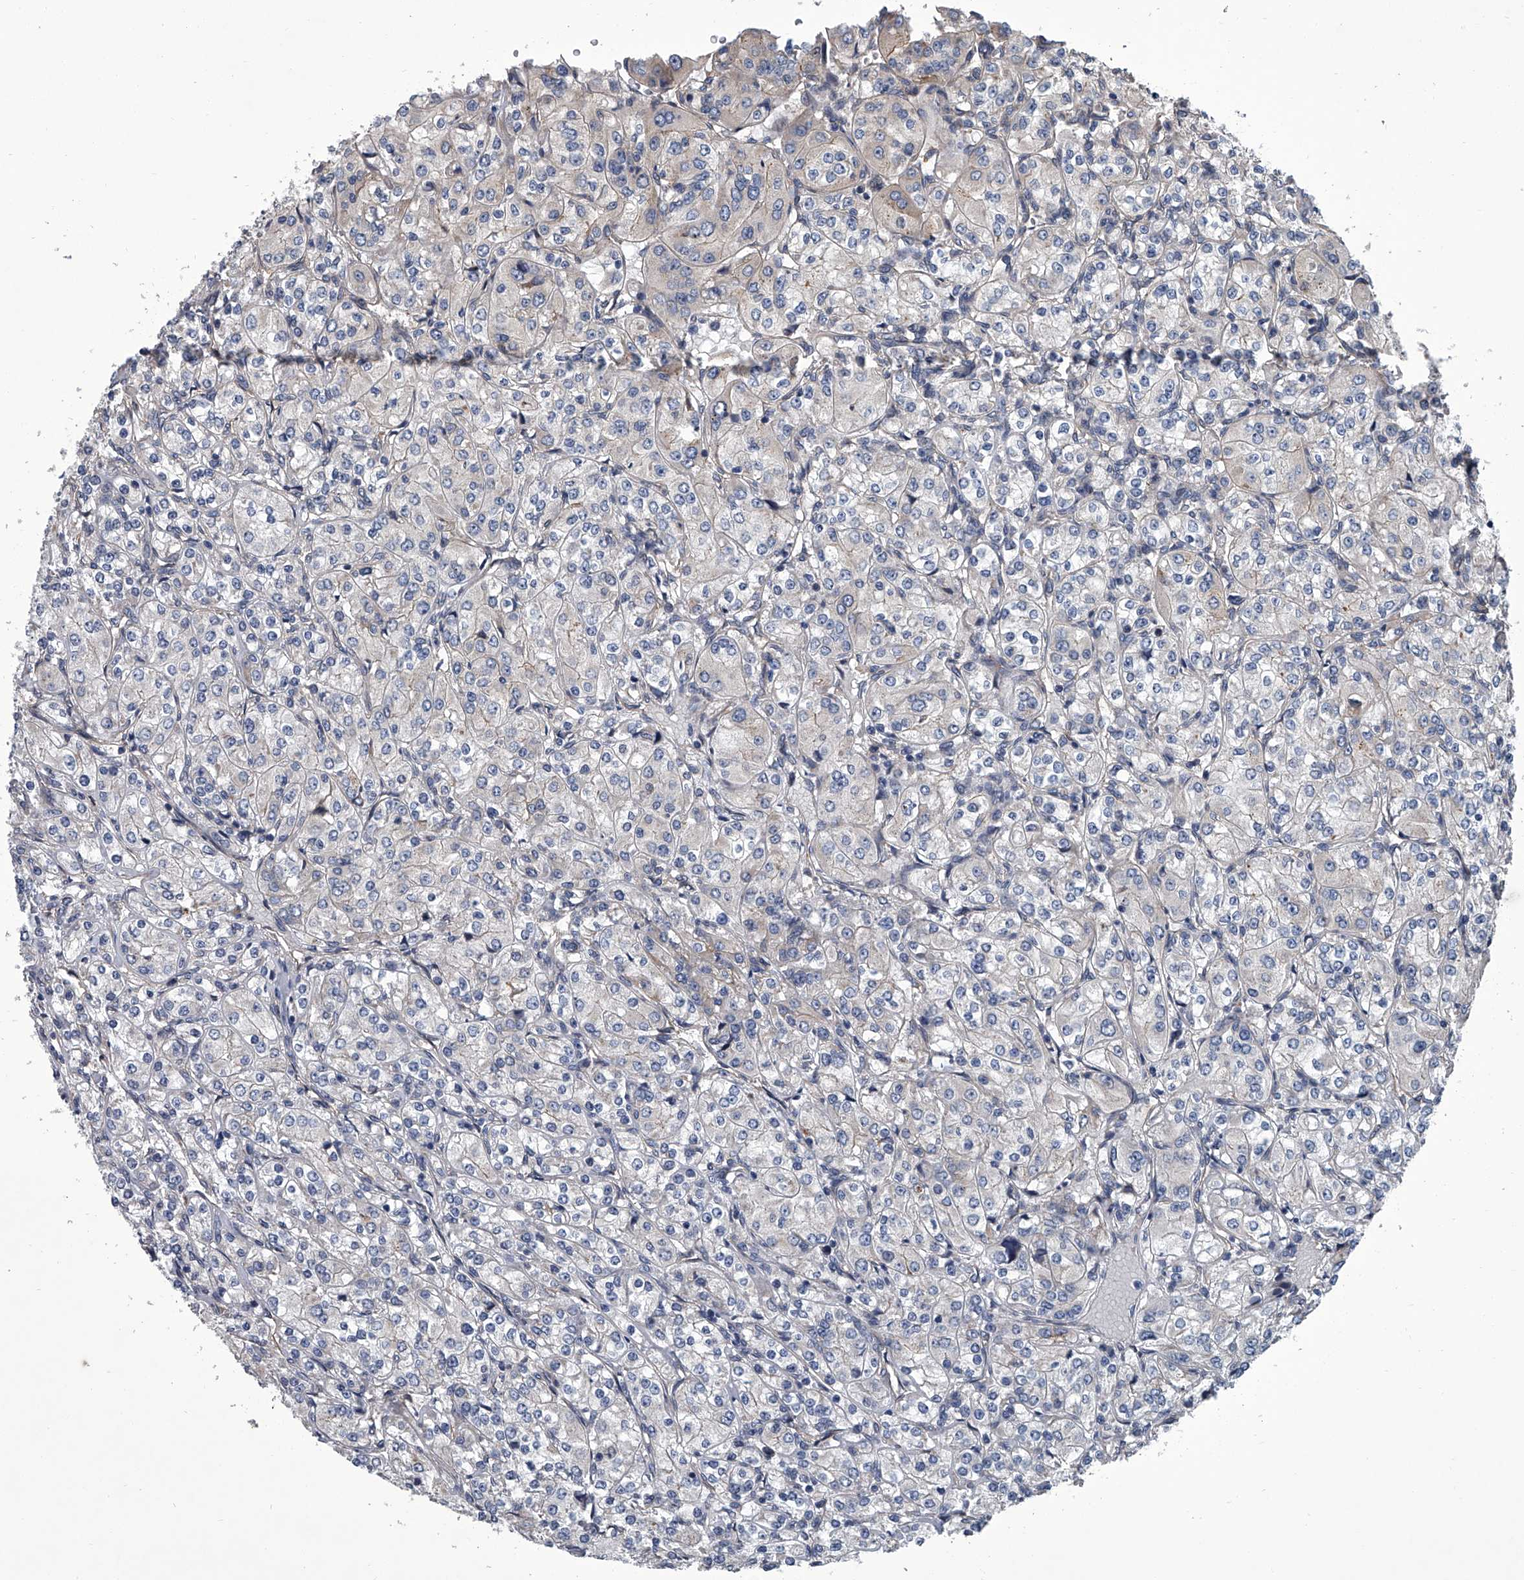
{"staining": {"intensity": "negative", "quantity": "none", "location": "none"}, "tissue": "renal cancer", "cell_type": "Tumor cells", "image_type": "cancer", "snomed": [{"axis": "morphology", "description": "Adenocarcinoma, NOS"}, {"axis": "topography", "description": "Kidney"}], "caption": "This photomicrograph is of renal adenocarcinoma stained with immunohistochemistry (IHC) to label a protein in brown with the nuclei are counter-stained blue. There is no positivity in tumor cells.", "gene": "ABCG1", "patient": {"sex": "male", "age": 77}}